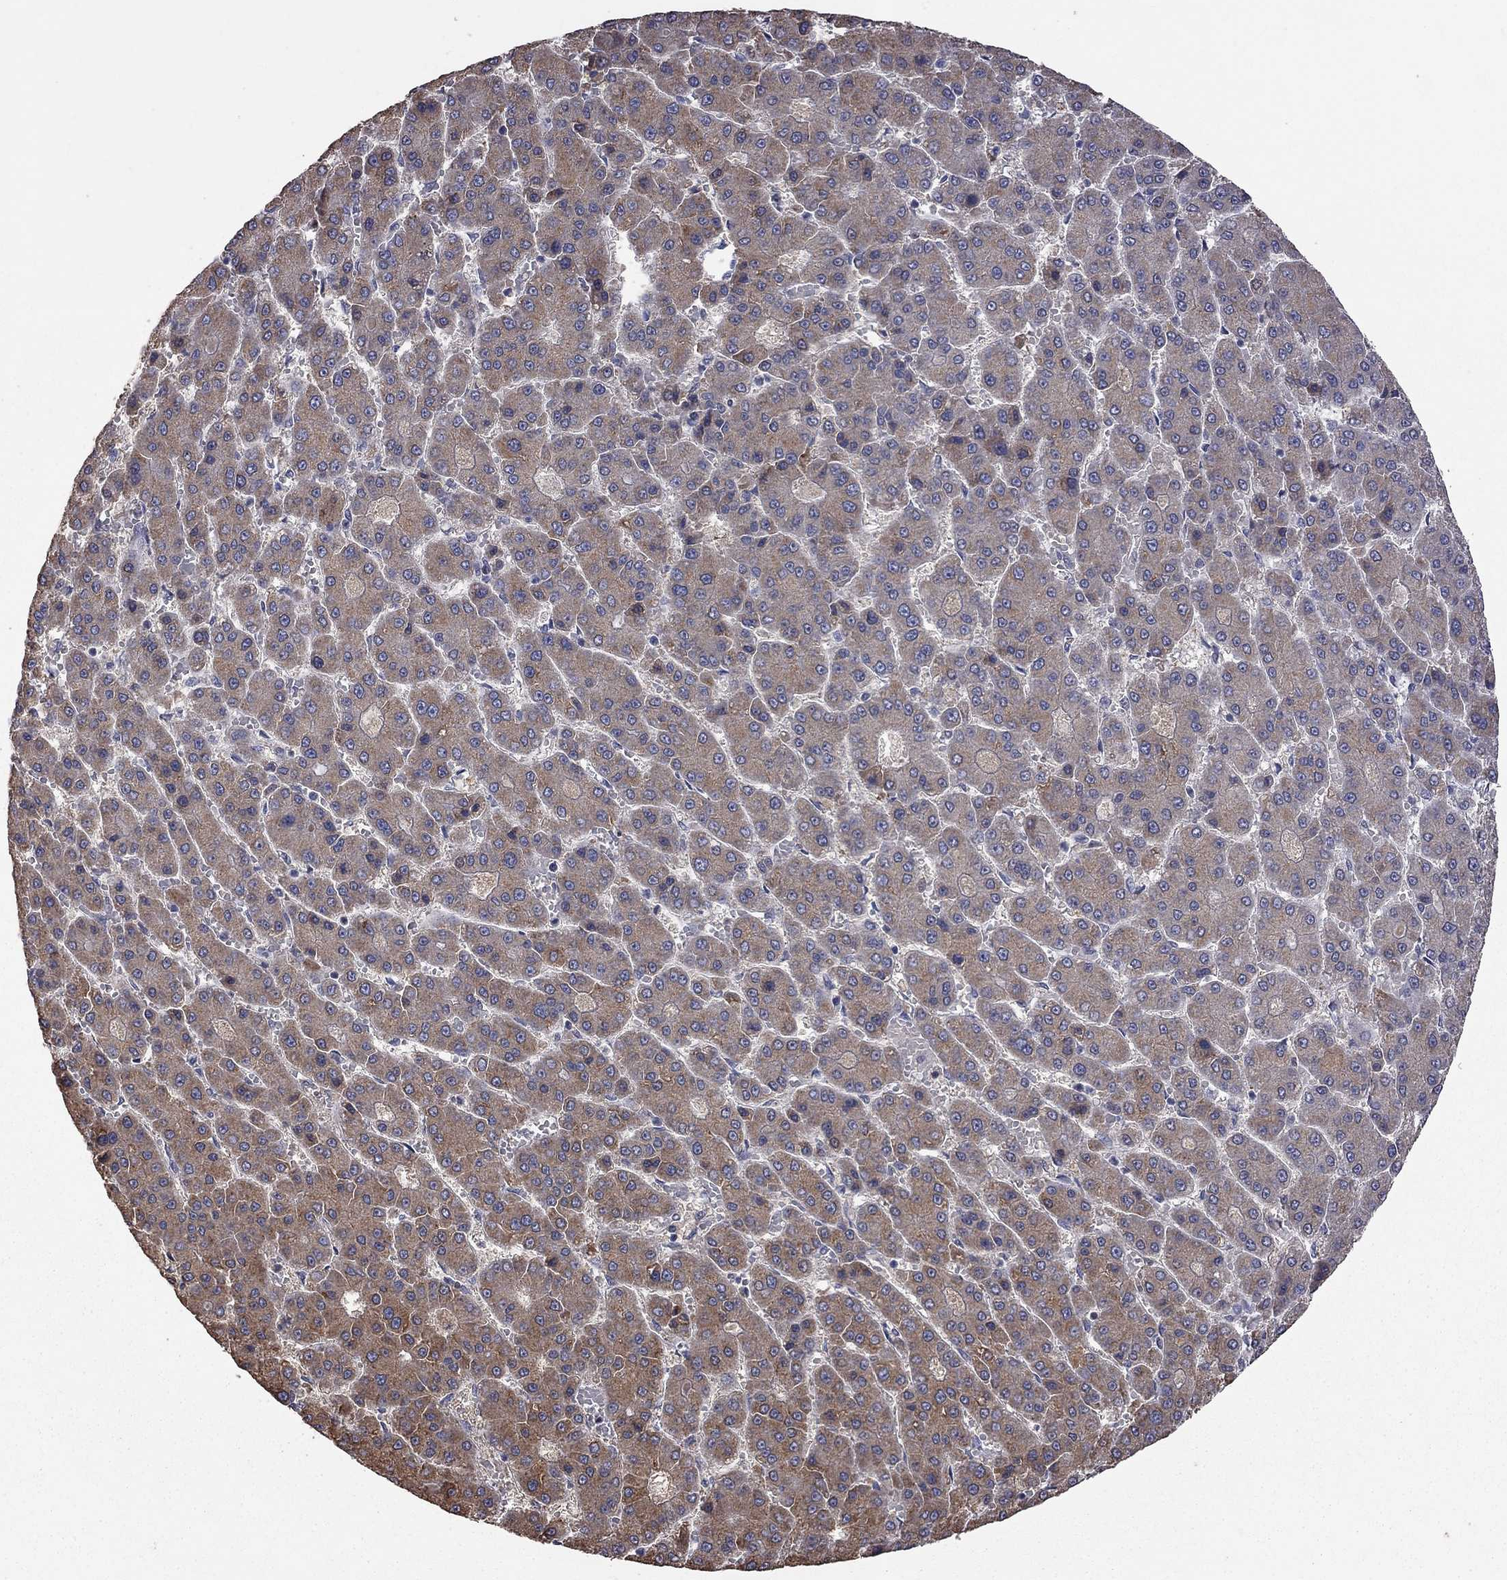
{"staining": {"intensity": "moderate", "quantity": ">75%", "location": "cytoplasmic/membranous"}, "tissue": "liver cancer", "cell_type": "Tumor cells", "image_type": "cancer", "snomed": [{"axis": "morphology", "description": "Carcinoma, Hepatocellular, NOS"}, {"axis": "topography", "description": "Liver"}], "caption": "A photomicrograph of human liver cancer (hepatocellular carcinoma) stained for a protein displays moderate cytoplasmic/membranous brown staining in tumor cells.", "gene": "HTR6", "patient": {"sex": "male", "age": 70}}